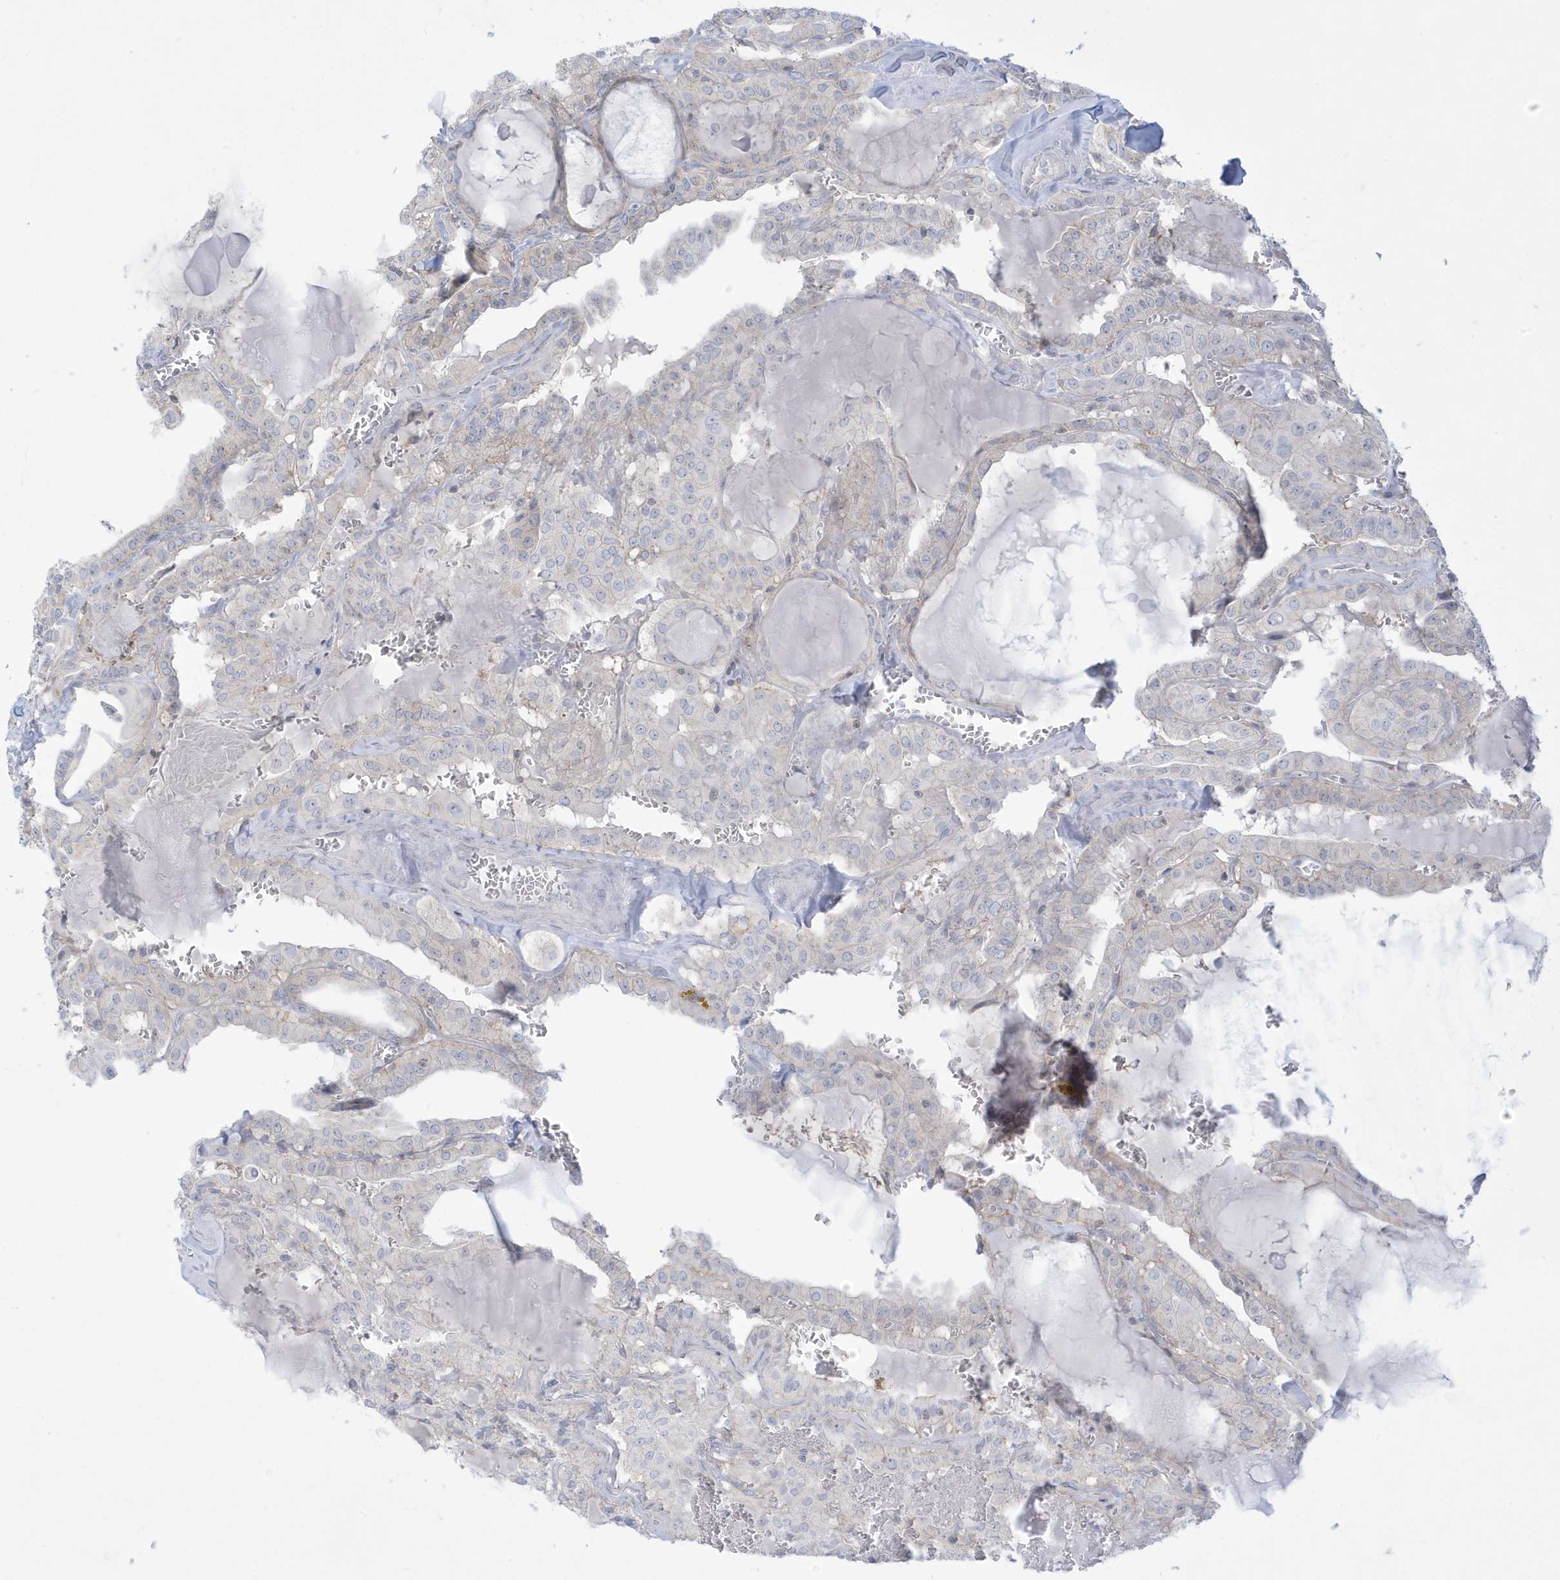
{"staining": {"intensity": "negative", "quantity": "none", "location": "none"}, "tissue": "thyroid cancer", "cell_type": "Tumor cells", "image_type": "cancer", "snomed": [{"axis": "morphology", "description": "Papillary adenocarcinoma, NOS"}, {"axis": "topography", "description": "Thyroid gland"}], "caption": "This is an immunohistochemistry (IHC) micrograph of thyroid cancer. There is no expression in tumor cells.", "gene": "SLAMF9", "patient": {"sex": "male", "age": 52}}